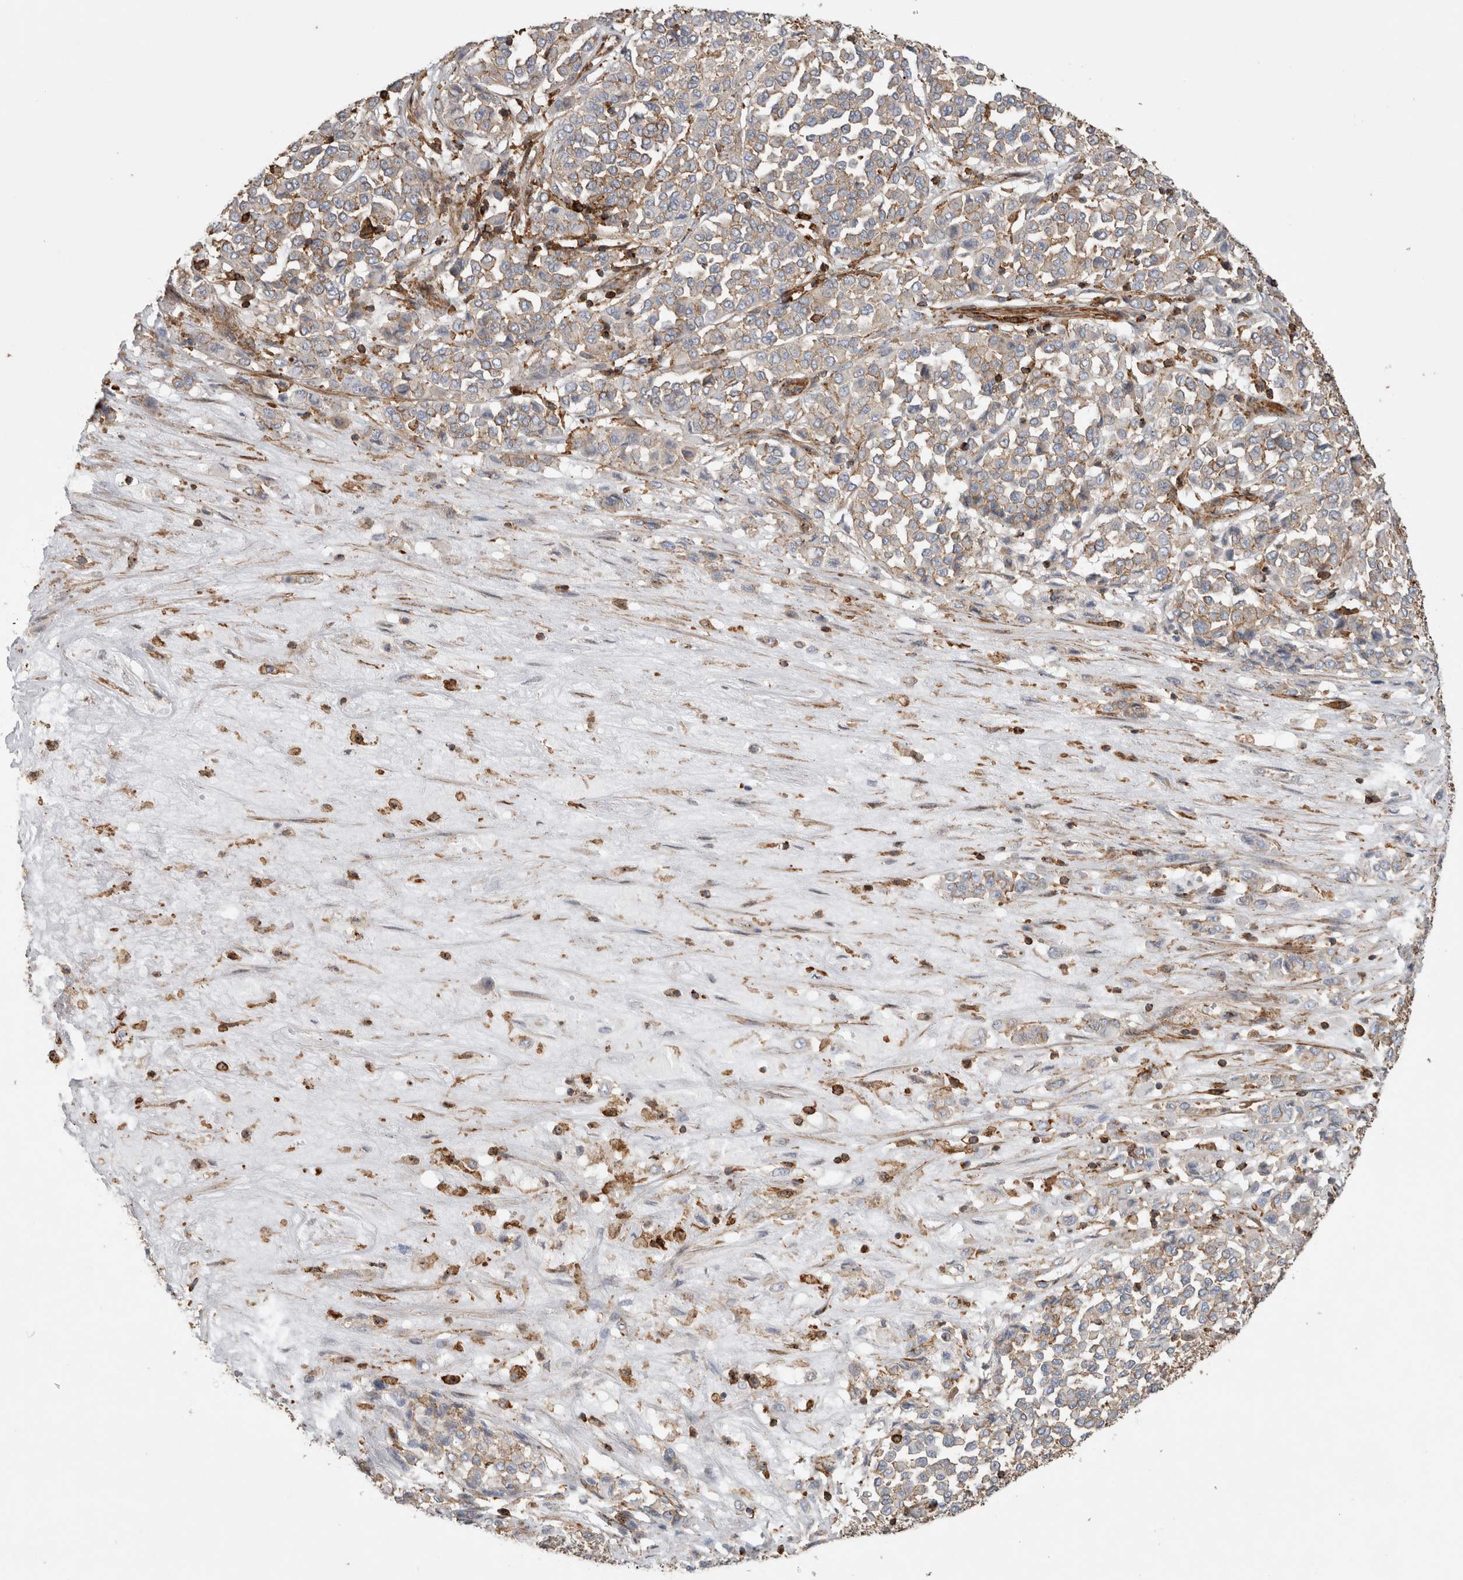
{"staining": {"intensity": "moderate", "quantity": "<25%", "location": "cytoplasmic/membranous"}, "tissue": "melanoma", "cell_type": "Tumor cells", "image_type": "cancer", "snomed": [{"axis": "morphology", "description": "Malignant melanoma, Metastatic site"}, {"axis": "topography", "description": "Pancreas"}], "caption": "The image shows immunohistochemical staining of melanoma. There is moderate cytoplasmic/membranous positivity is identified in approximately <25% of tumor cells.", "gene": "GPER1", "patient": {"sex": "female", "age": 30}}